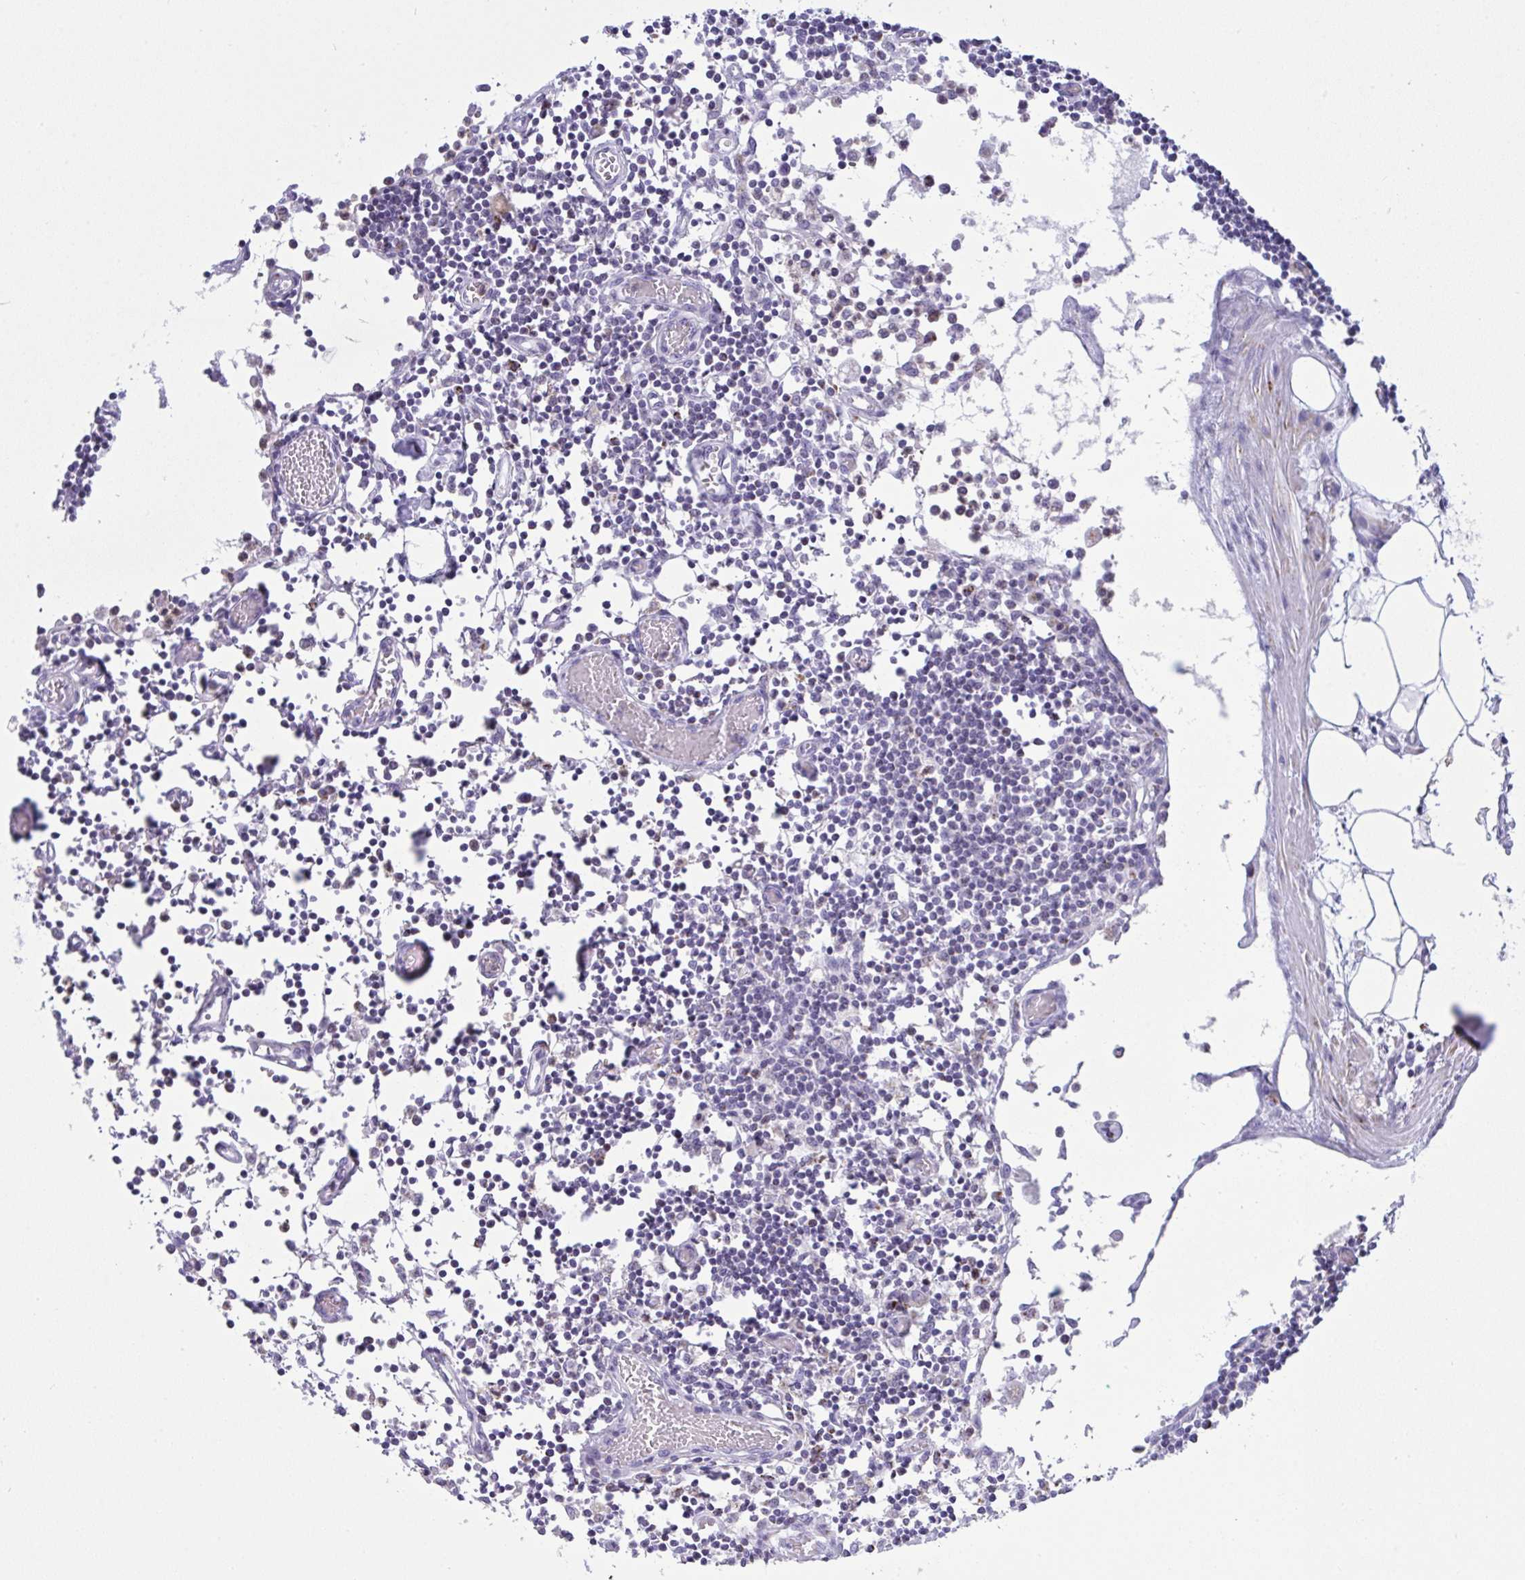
{"staining": {"intensity": "negative", "quantity": "none", "location": "none"}, "tissue": "lymph node", "cell_type": "Germinal center cells", "image_type": "normal", "snomed": [{"axis": "morphology", "description": "Normal tissue, NOS"}, {"axis": "topography", "description": "Lymph node"}], "caption": "The immunohistochemistry micrograph has no significant positivity in germinal center cells of lymph node.", "gene": "PLA2G12B", "patient": {"sex": "male", "age": 66}}